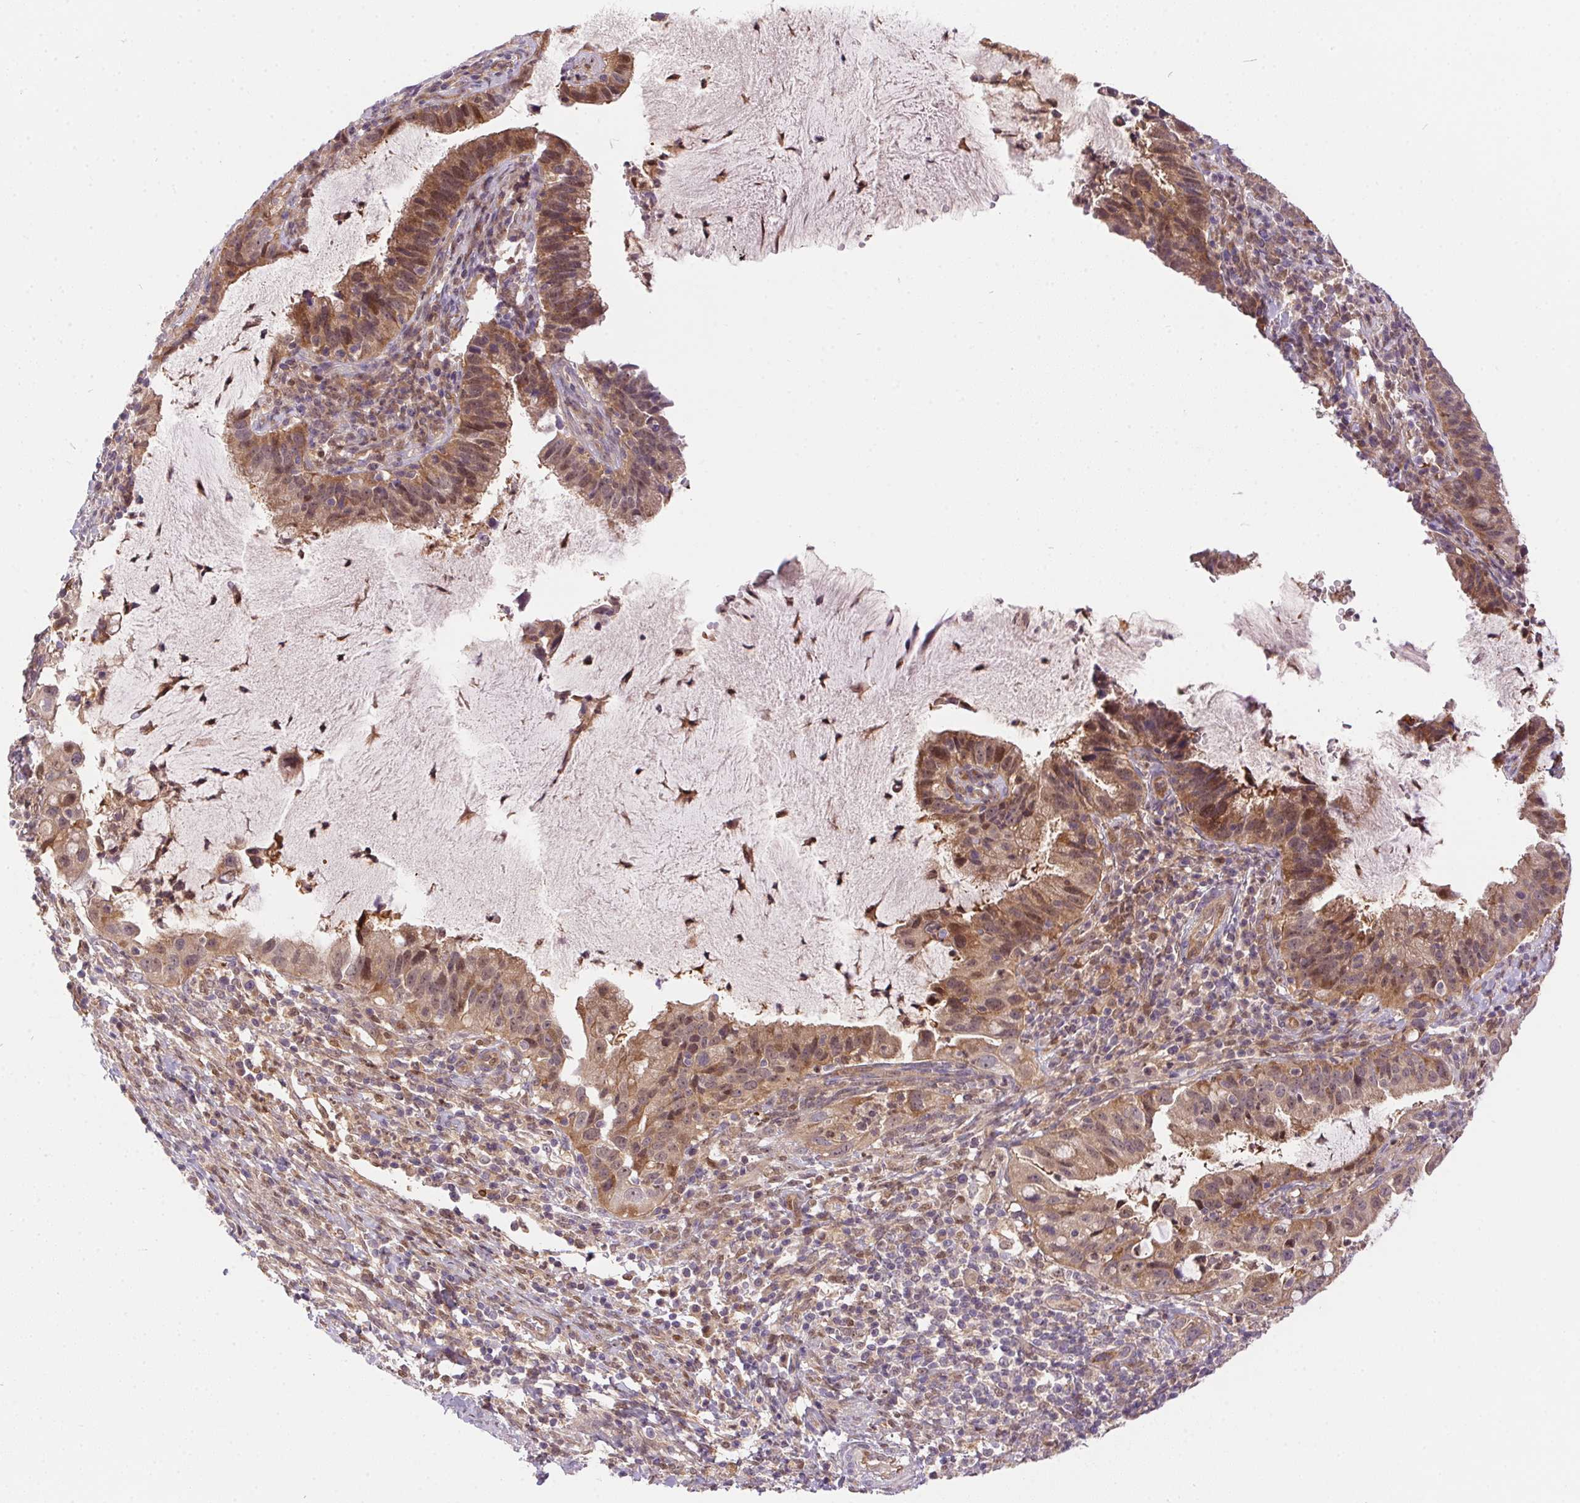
{"staining": {"intensity": "moderate", "quantity": ">75%", "location": "cytoplasmic/membranous,nuclear"}, "tissue": "cervical cancer", "cell_type": "Tumor cells", "image_type": "cancer", "snomed": [{"axis": "morphology", "description": "Adenocarcinoma, NOS"}, {"axis": "topography", "description": "Cervix"}], "caption": "DAB (3,3'-diaminobenzidine) immunohistochemical staining of human cervical adenocarcinoma shows moderate cytoplasmic/membranous and nuclear protein positivity in approximately >75% of tumor cells. Immunohistochemistry stains the protein in brown and the nuclei are stained blue.", "gene": "NUDT16", "patient": {"sex": "female", "age": 34}}